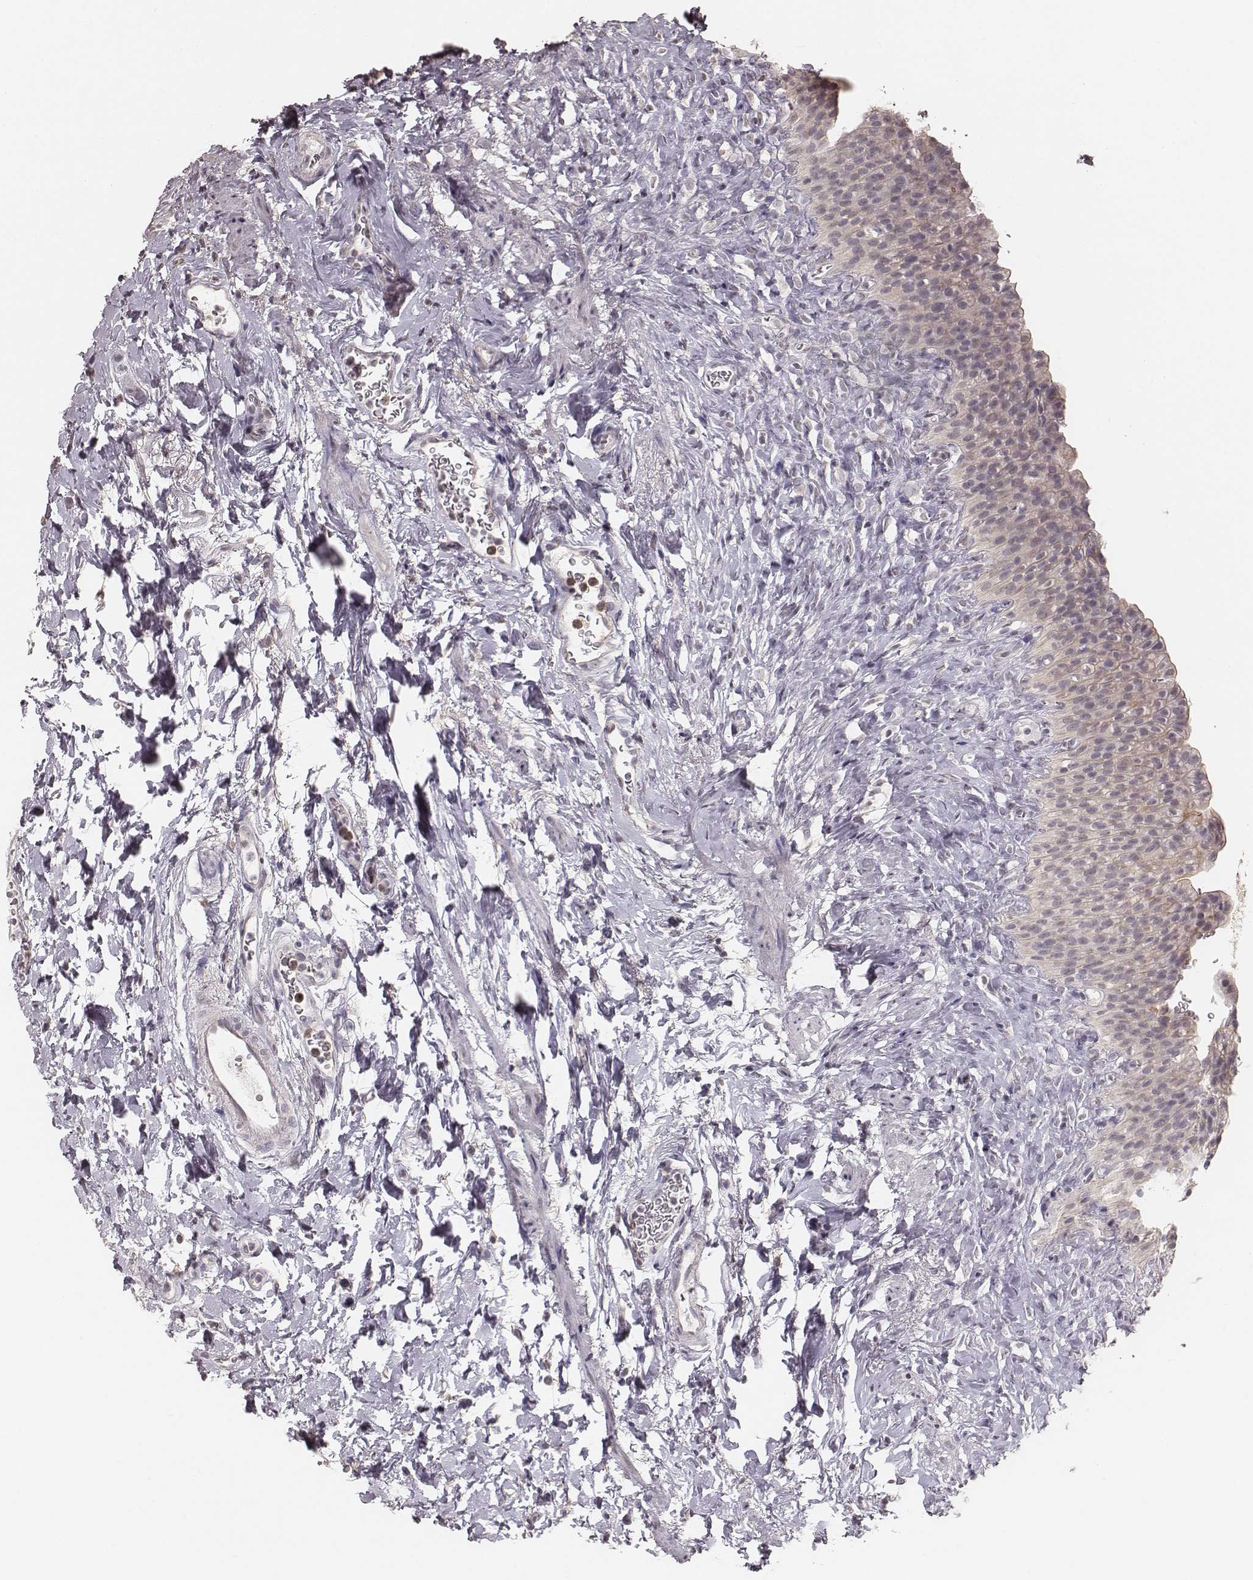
{"staining": {"intensity": "moderate", "quantity": "<25%", "location": "cytoplasmic/membranous"}, "tissue": "urinary bladder", "cell_type": "Urothelial cells", "image_type": "normal", "snomed": [{"axis": "morphology", "description": "Normal tissue, NOS"}, {"axis": "topography", "description": "Urinary bladder"}], "caption": "Urothelial cells demonstrate low levels of moderate cytoplasmic/membranous expression in approximately <25% of cells in benign human urinary bladder.", "gene": "LY6K", "patient": {"sex": "male", "age": 76}}